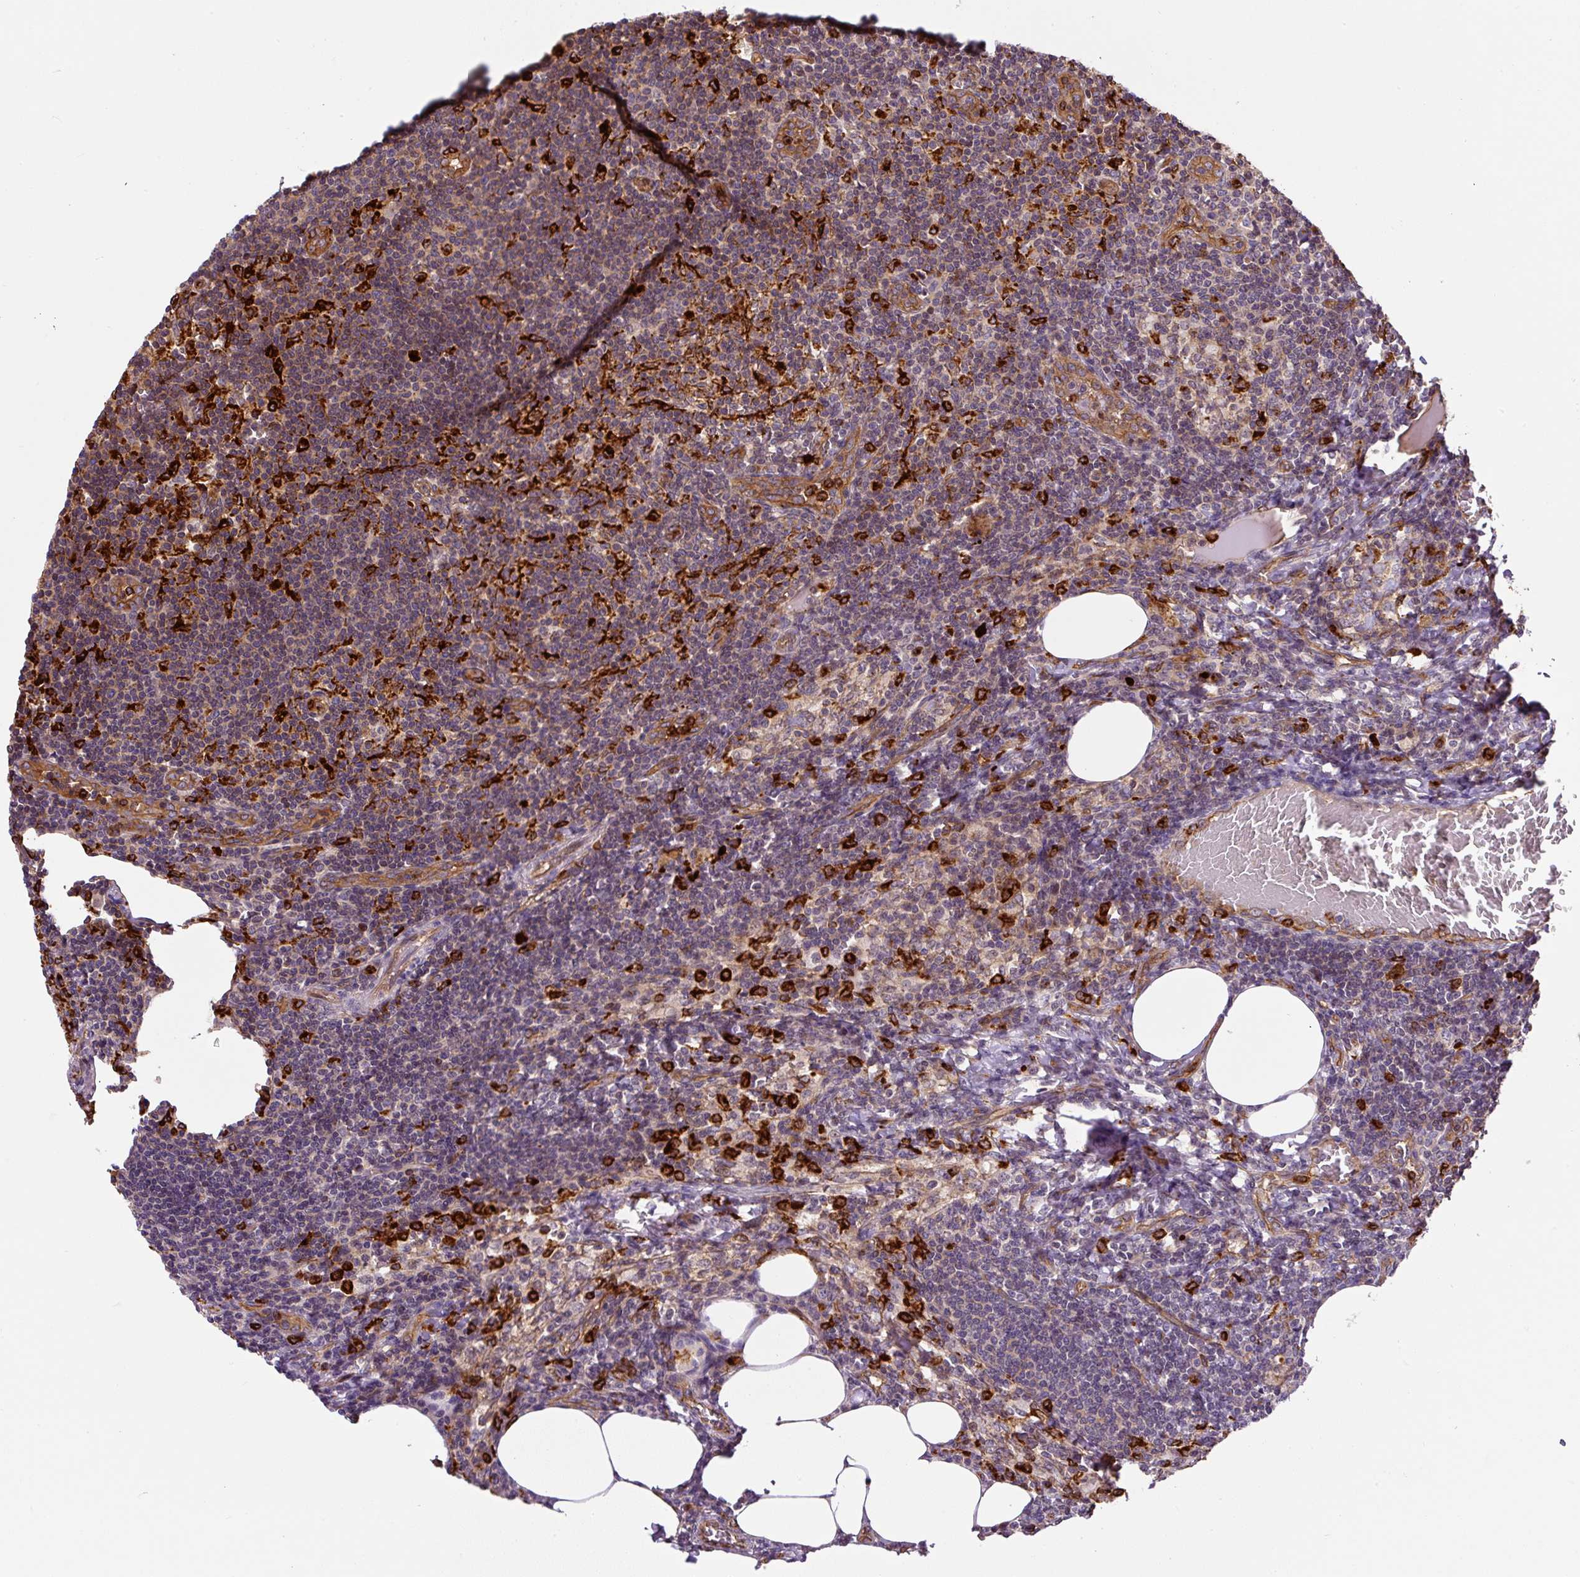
{"staining": {"intensity": "negative", "quantity": "none", "location": "none"}, "tissue": "lymph node", "cell_type": "Germinal center cells", "image_type": "normal", "snomed": [{"axis": "morphology", "description": "Normal tissue, NOS"}, {"axis": "topography", "description": "Lymph node"}], "caption": "The image reveals no significant staining in germinal center cells of lymph node.", "gene": "B3GALT5", "patient": {"sex": "female", "age": 59}}